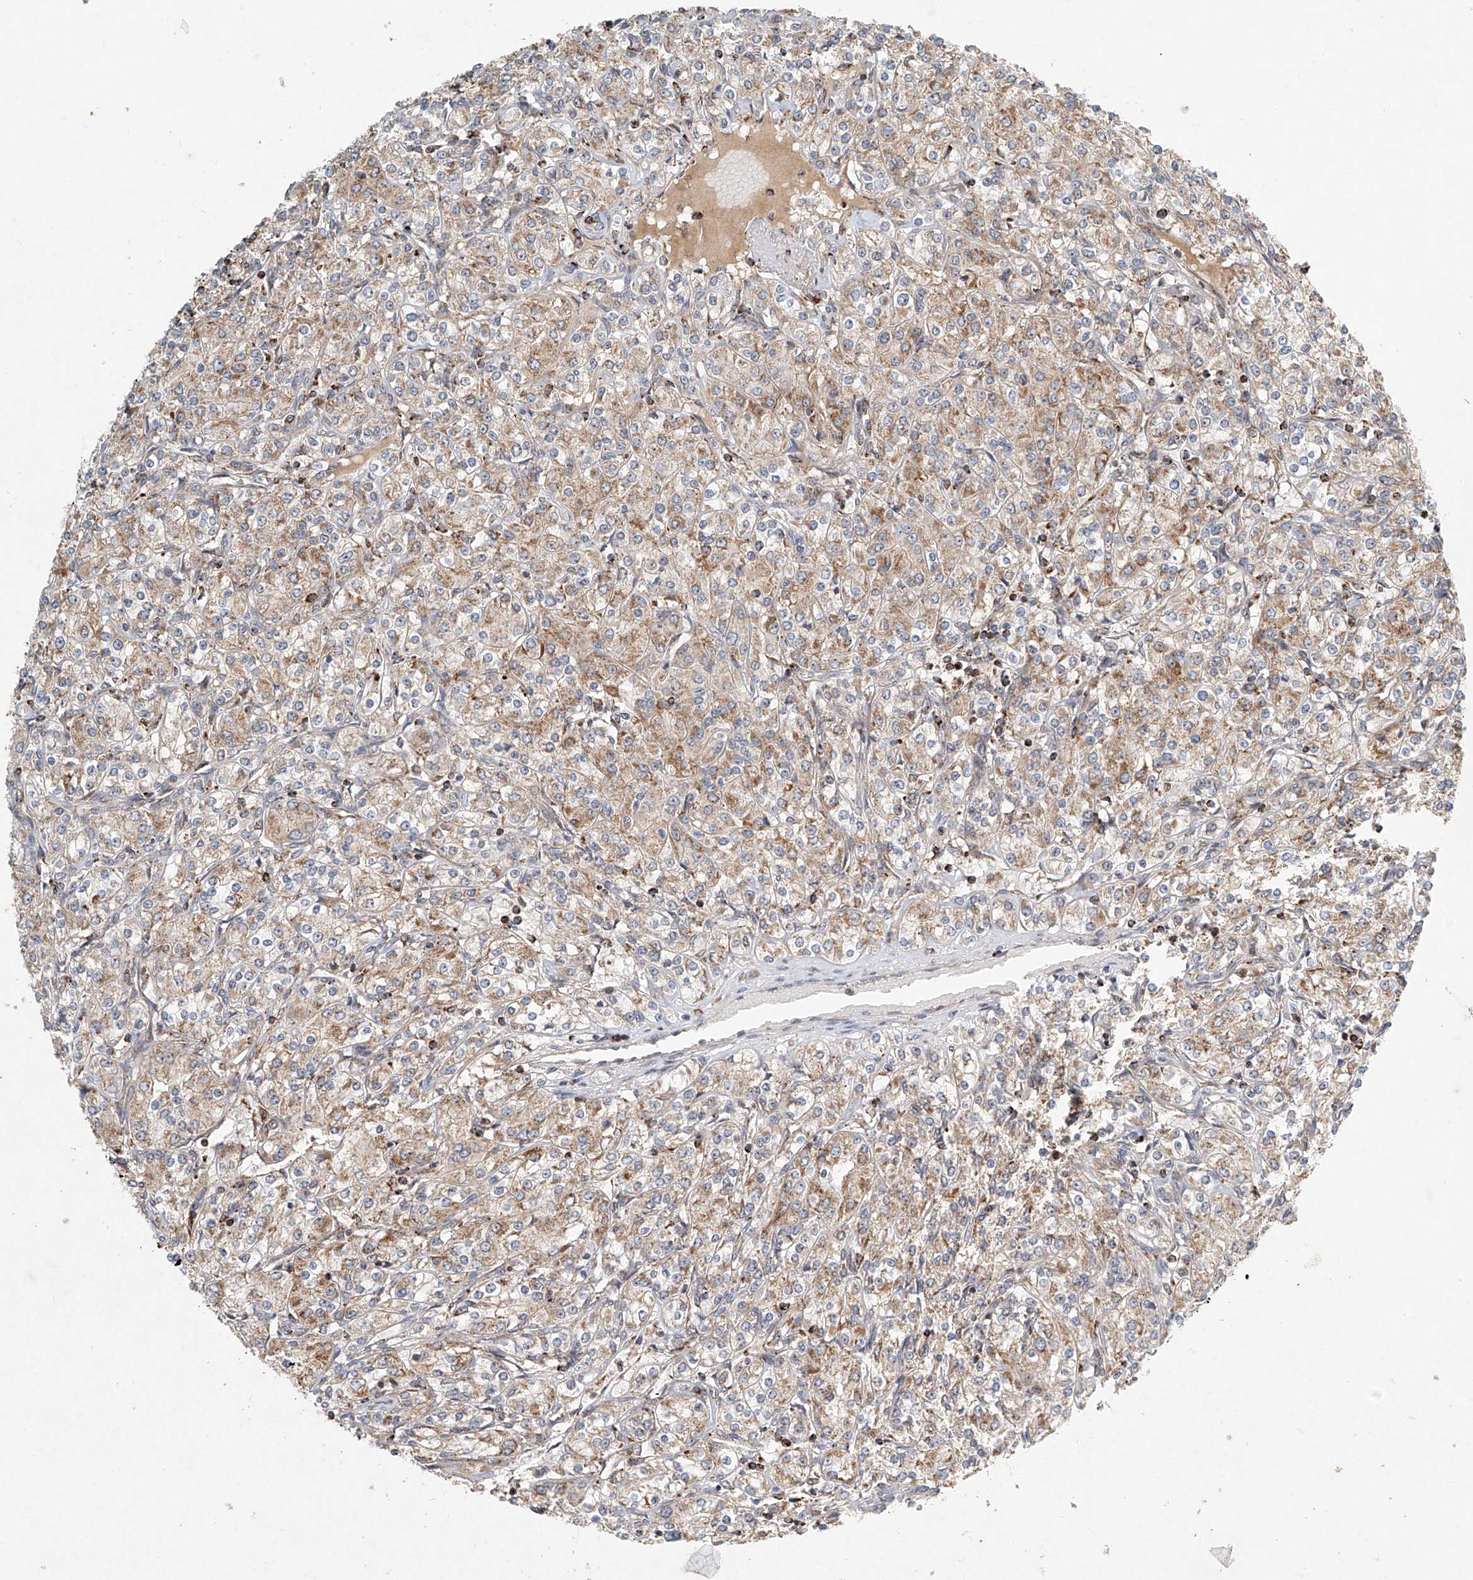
{"staining": {"intensity": "weak", "quantity": ">75%", "location": "cytoplasmic/membranous"}, "tissue": "renal cancer", "cell_type": "Tumor cells", "image_type": "cancer", "snomed": [{"axis": "morphology", "description": "Adenocarcinoma, NOS"}, {"axis": "topography", "description": "Kidney"}], "caption": "Adenocarcinoma (renal) stained with a brown dye exhibits weak cytoplasmic/membranous positive staining in about >75% of tumor cells.", "gene": "DCAF11", "patient": {"sex": "male", "age": 77}}